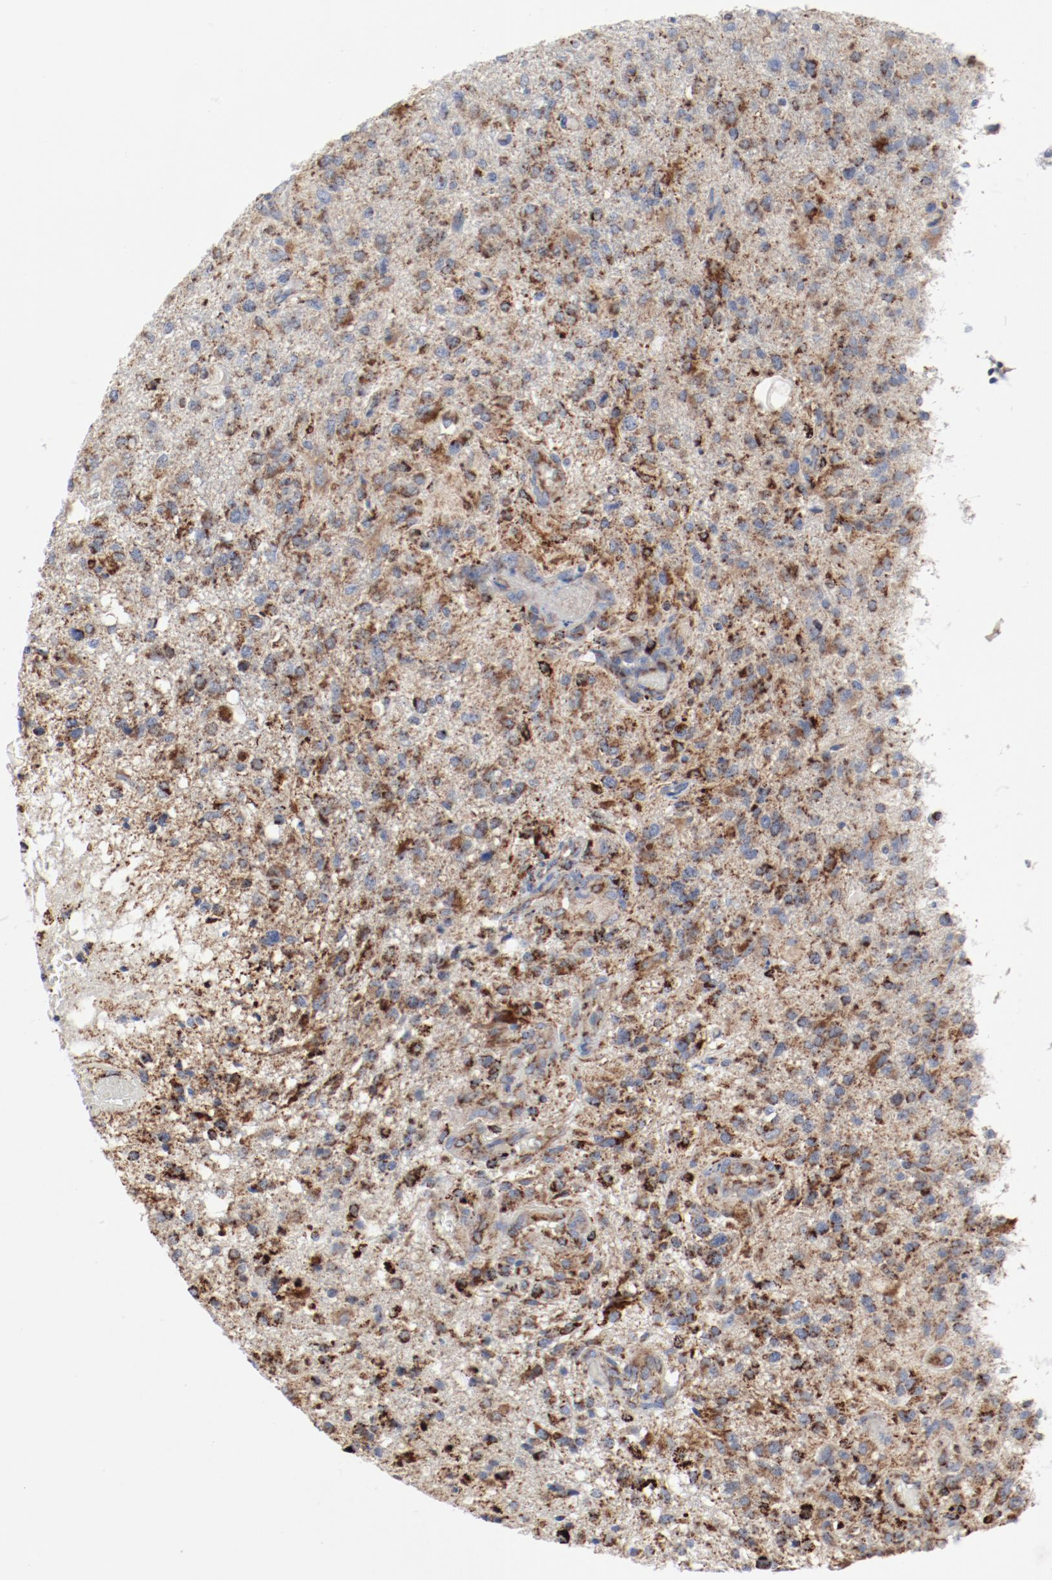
{"staining": {"intensity": "moderate", "quantity": "25%-75%", "location": "cytoplasmic/membranous"}, "tissue": "glioma", "cell_type": "Tumor cells", "image_type": "cancer", "snomed": [{"axis": "morphology", "description": "Glioma, malignant, High grade"}, {"axis": "topography", "description": "Cerebral cortex"}], "caption": "Protein expression analysis of high-grade glioma (malignant) reveals moderate cytoplasmic/membranous expression in about 25%-75% of tumor cells. (Stains: DAB (3,3'-diaminobenzidine) in brown, nuclei in blue, Microscopy: brightfield microscopy at high magnification).", "gene": "SETD3", "patient": {"sex": "male", "age": 76}}